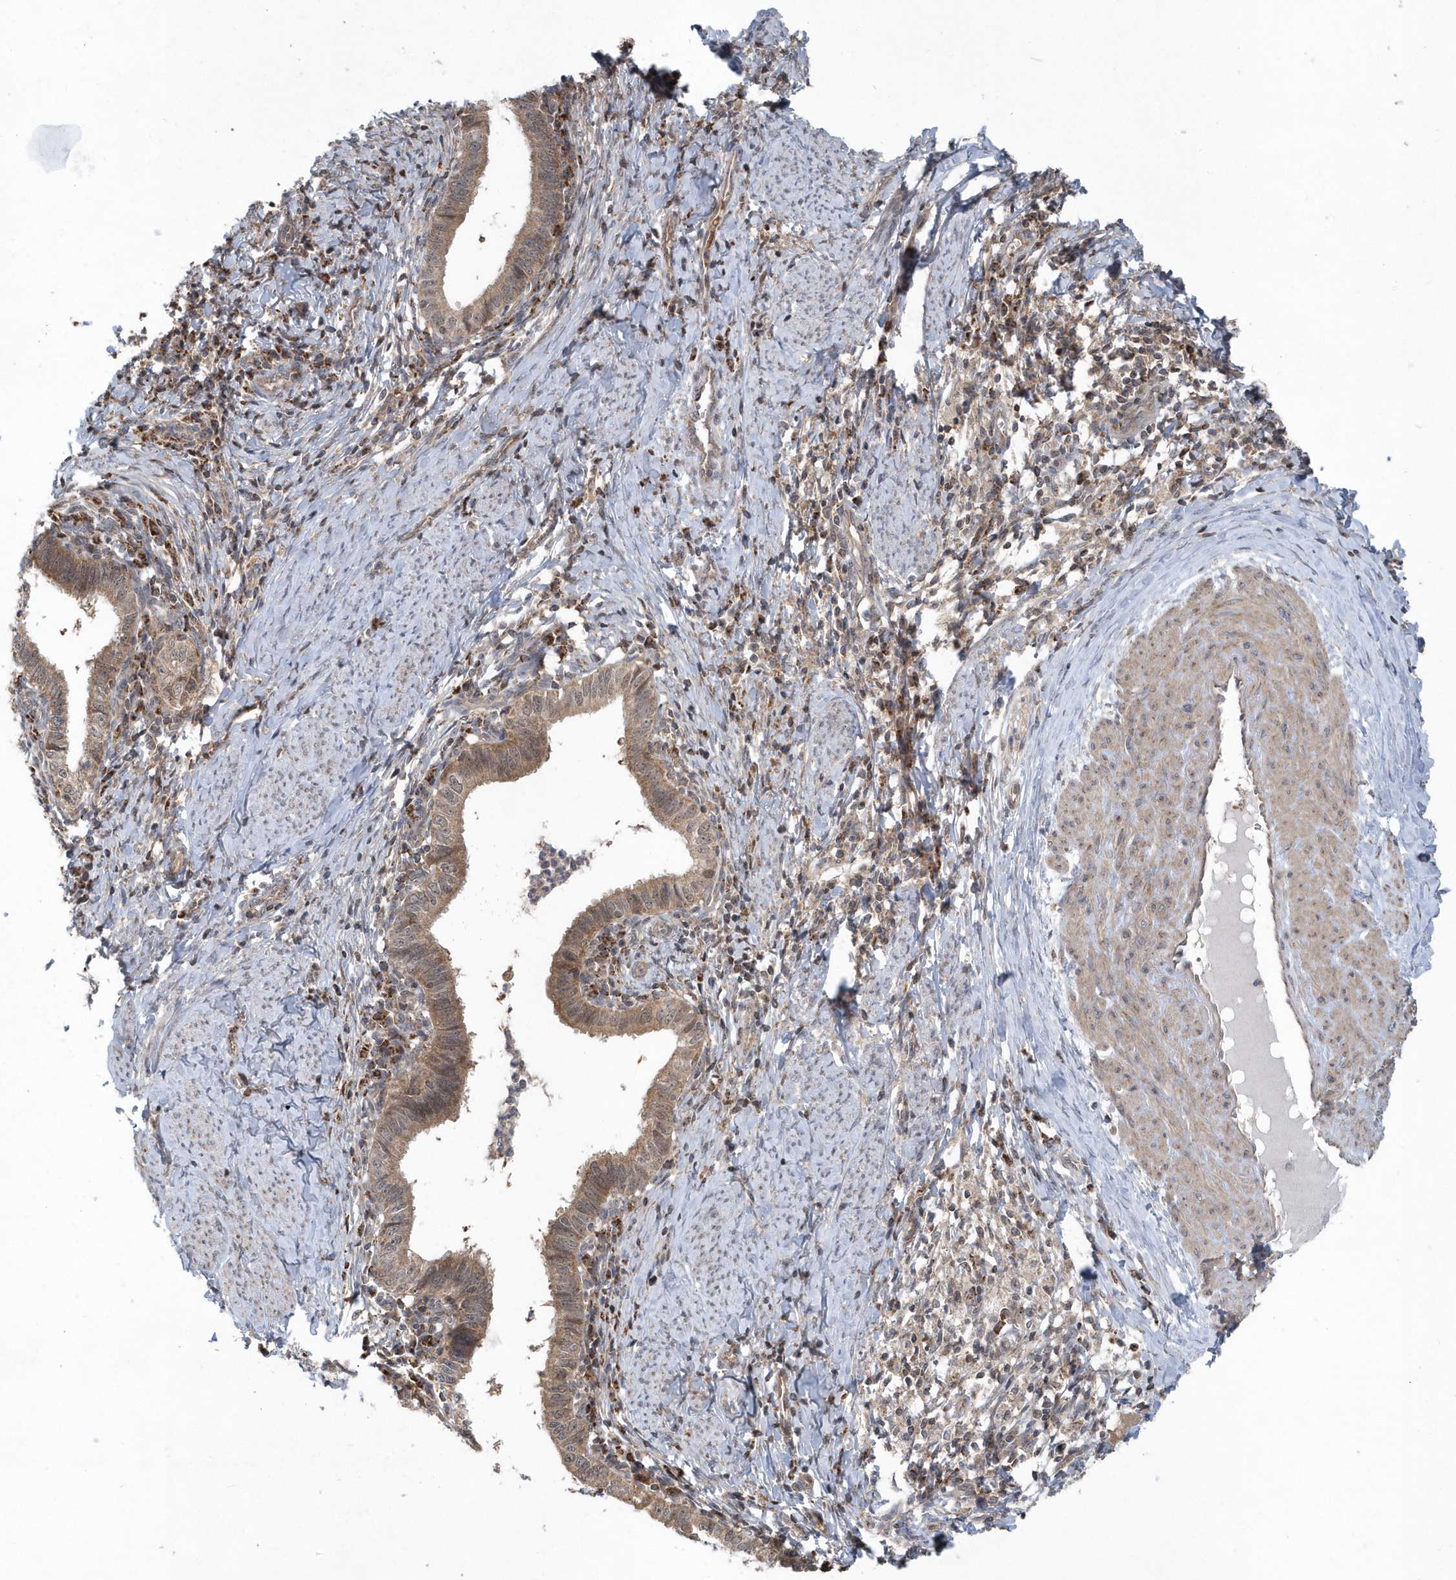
{"staining": {"intensity": "moderate", "quantity": ">75%", "location": "cytoplasmic/membranous"}, "tissue": "cervical cancer", "cell_type": "Tumor cells", "image_type": "cancer", "snomed": [{"axis": "morphology", "description": "Adenocarcinoma, NOS"}, {"axis": "topography", "description": "Cervix"}], "caption": "Moderate cytoplasmic/membranous protein expression is identified in about >75% of tumor cells in adenocarcinoma (cervical).", "gene": "PPP1R7", "patient": {"sex": "female", "age": 36}}